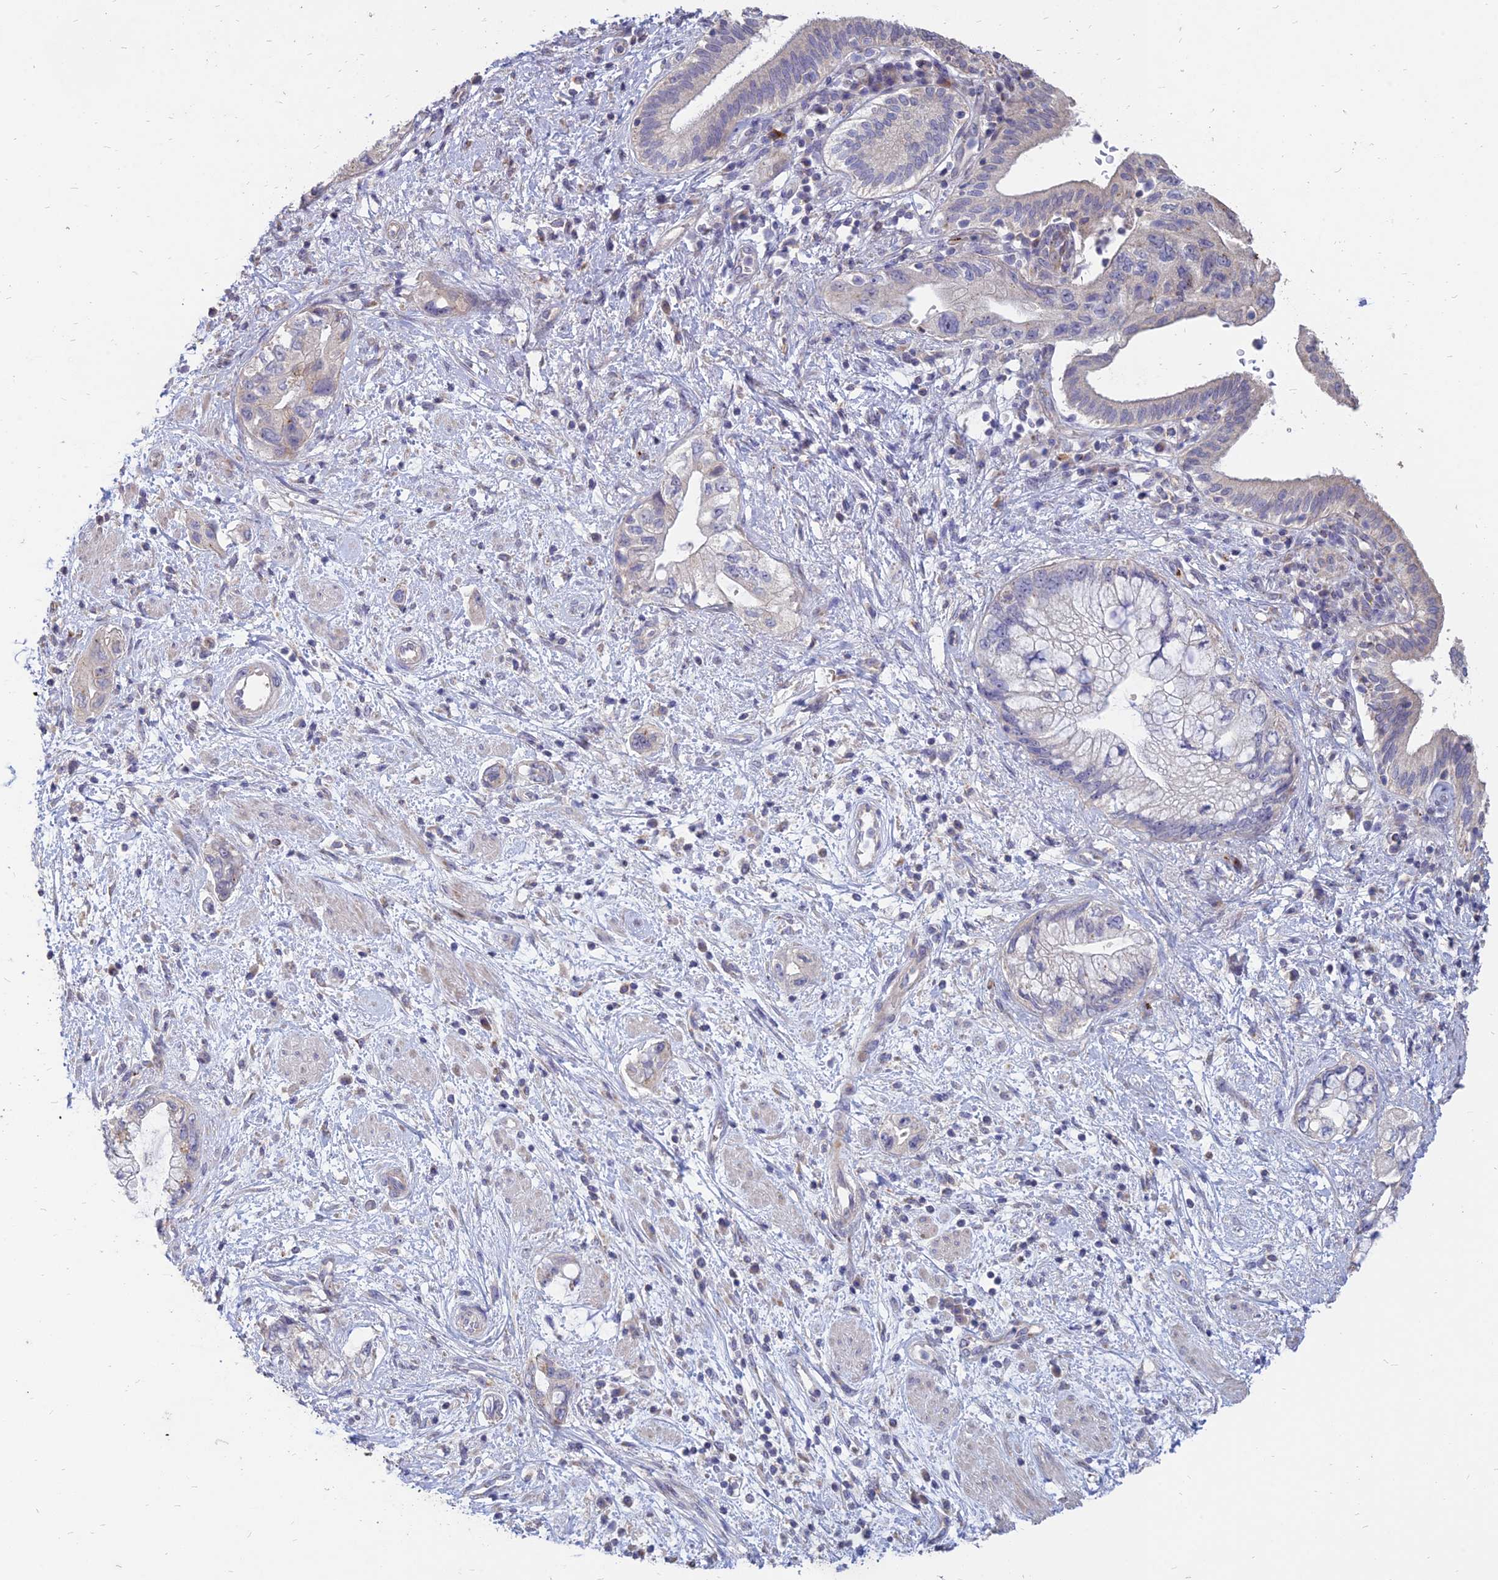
{"staining": {"intensity": "negative", "quantity": "none", "location": "none"}, "tissue": "pancreatic cancer", "cell_type": "Tumor cells", "image_type": "cancer", "snomed": [{"axis": "morphology", "description": "Adenocarcinoma, NOS"}, {"axis": "topography", "description": "Pancreas"}], "caption": "Micrograph shows no protein expression in tumor cells of adenocarcinoma (pancreatic) tissue. (DAB (3,3'-diaminobenzidine) immunohistochemistry (IHC), high magnification).", "gene": "ST3GAL6", "patient": {"sex": "female", "age": 73}}